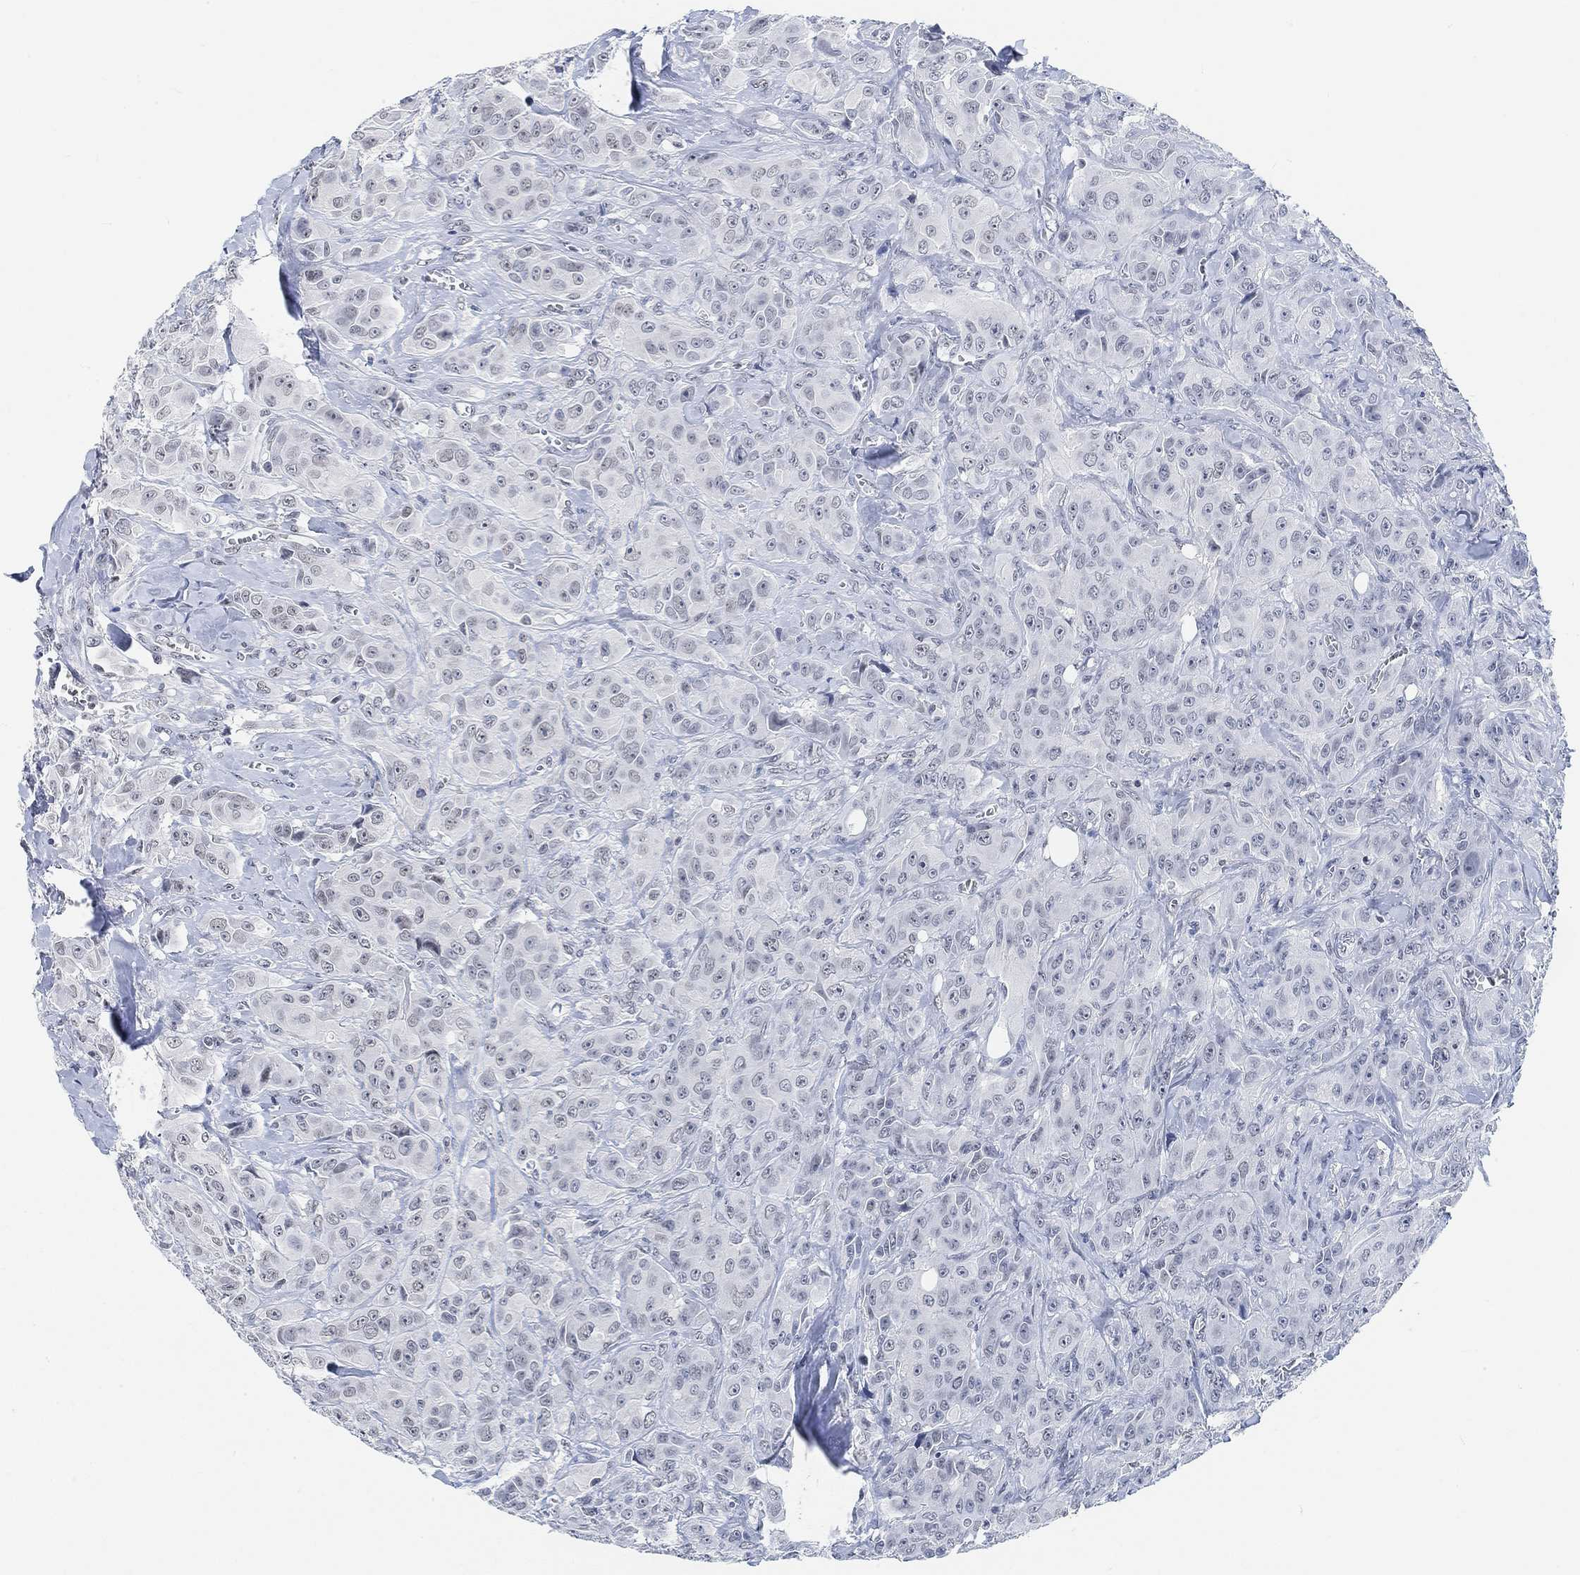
{"staining": {"intensity": "negative", "quantity": "none", "location": "none"}, "tissue": "breast cancer", "cell_type": "Tumor cells", "image_type": "cancer", "snomed": [{"axis": "morphology", "description": "Duct carcinoma"}, {"axis": "topography", "description": "Breast"}], "caption": "An immunohistochemistry histopathology image of breast cancer (infiltrating ductal carcinoma) is shown. There is no staining in tumor cells of breast cancer (infiltrating ductal carcinoma). (DAB immunohistochemistry visualized using brightfield microscopy, high magnification).", "gene": "PURG", "patient": {"sex": "female", "age": 43}}